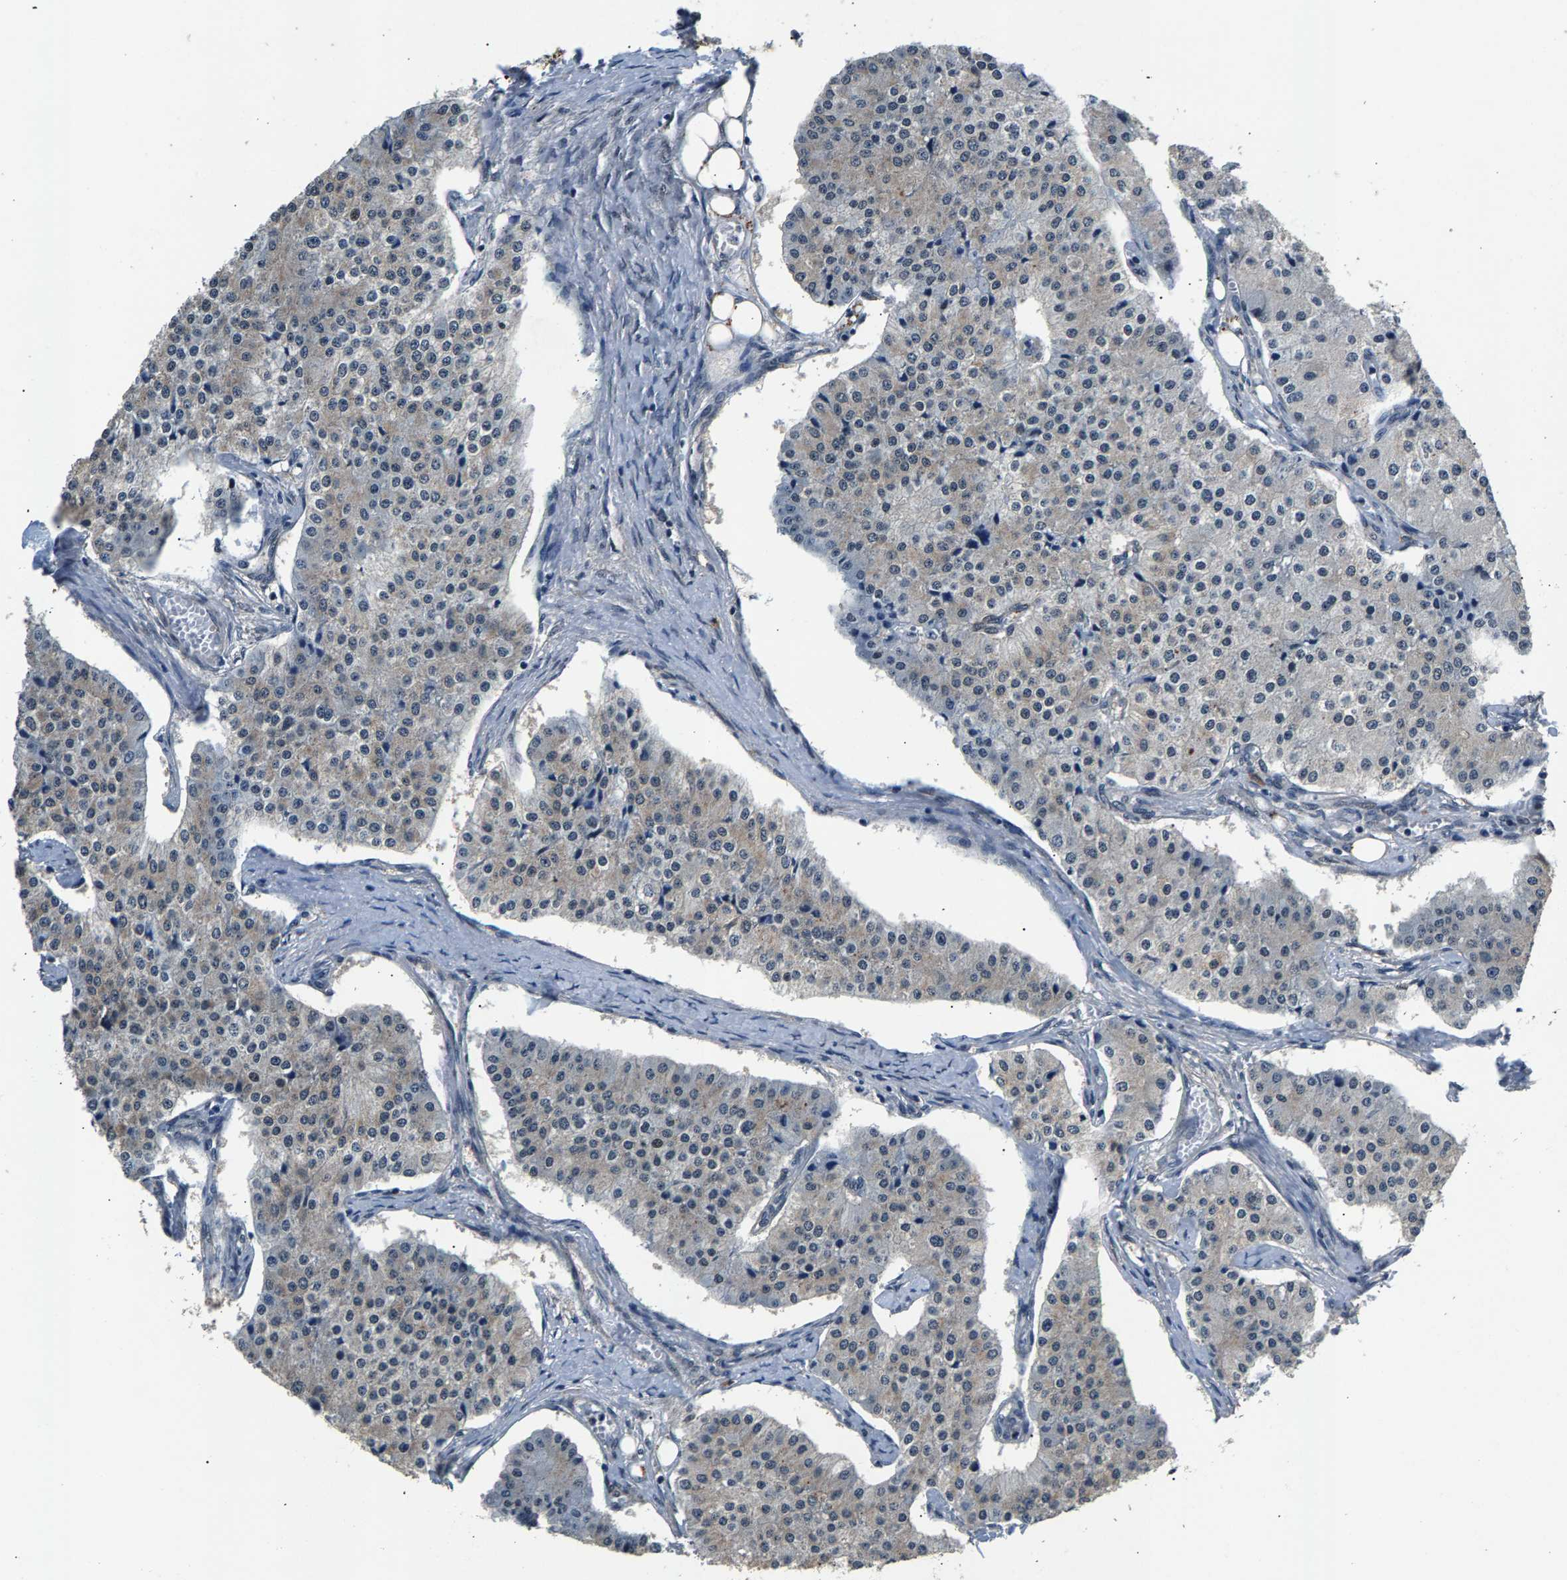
{"staining": {"intensity": "weak", "quantity": "<25%", "location": "cytoplasmic/membranous"}, "tissue": "carcinoid", "cell_type": "Tumor cells", "image_type": "cancer", "snomed": [{"axis": "morphology", "description": "Carcinoid, malignant, NOS"}, {"axis": "topography", "description": "Colon"}], "caption": "Immunohistochemistry histopathology image of human malignant carcinoid stained for a protein (brown), which displays no staining in tumor cells. (DAB immunohistochemistry (IHC), high magnification).", "gene": "RBM33", "patient": {"sex": "female", "age": 52}}